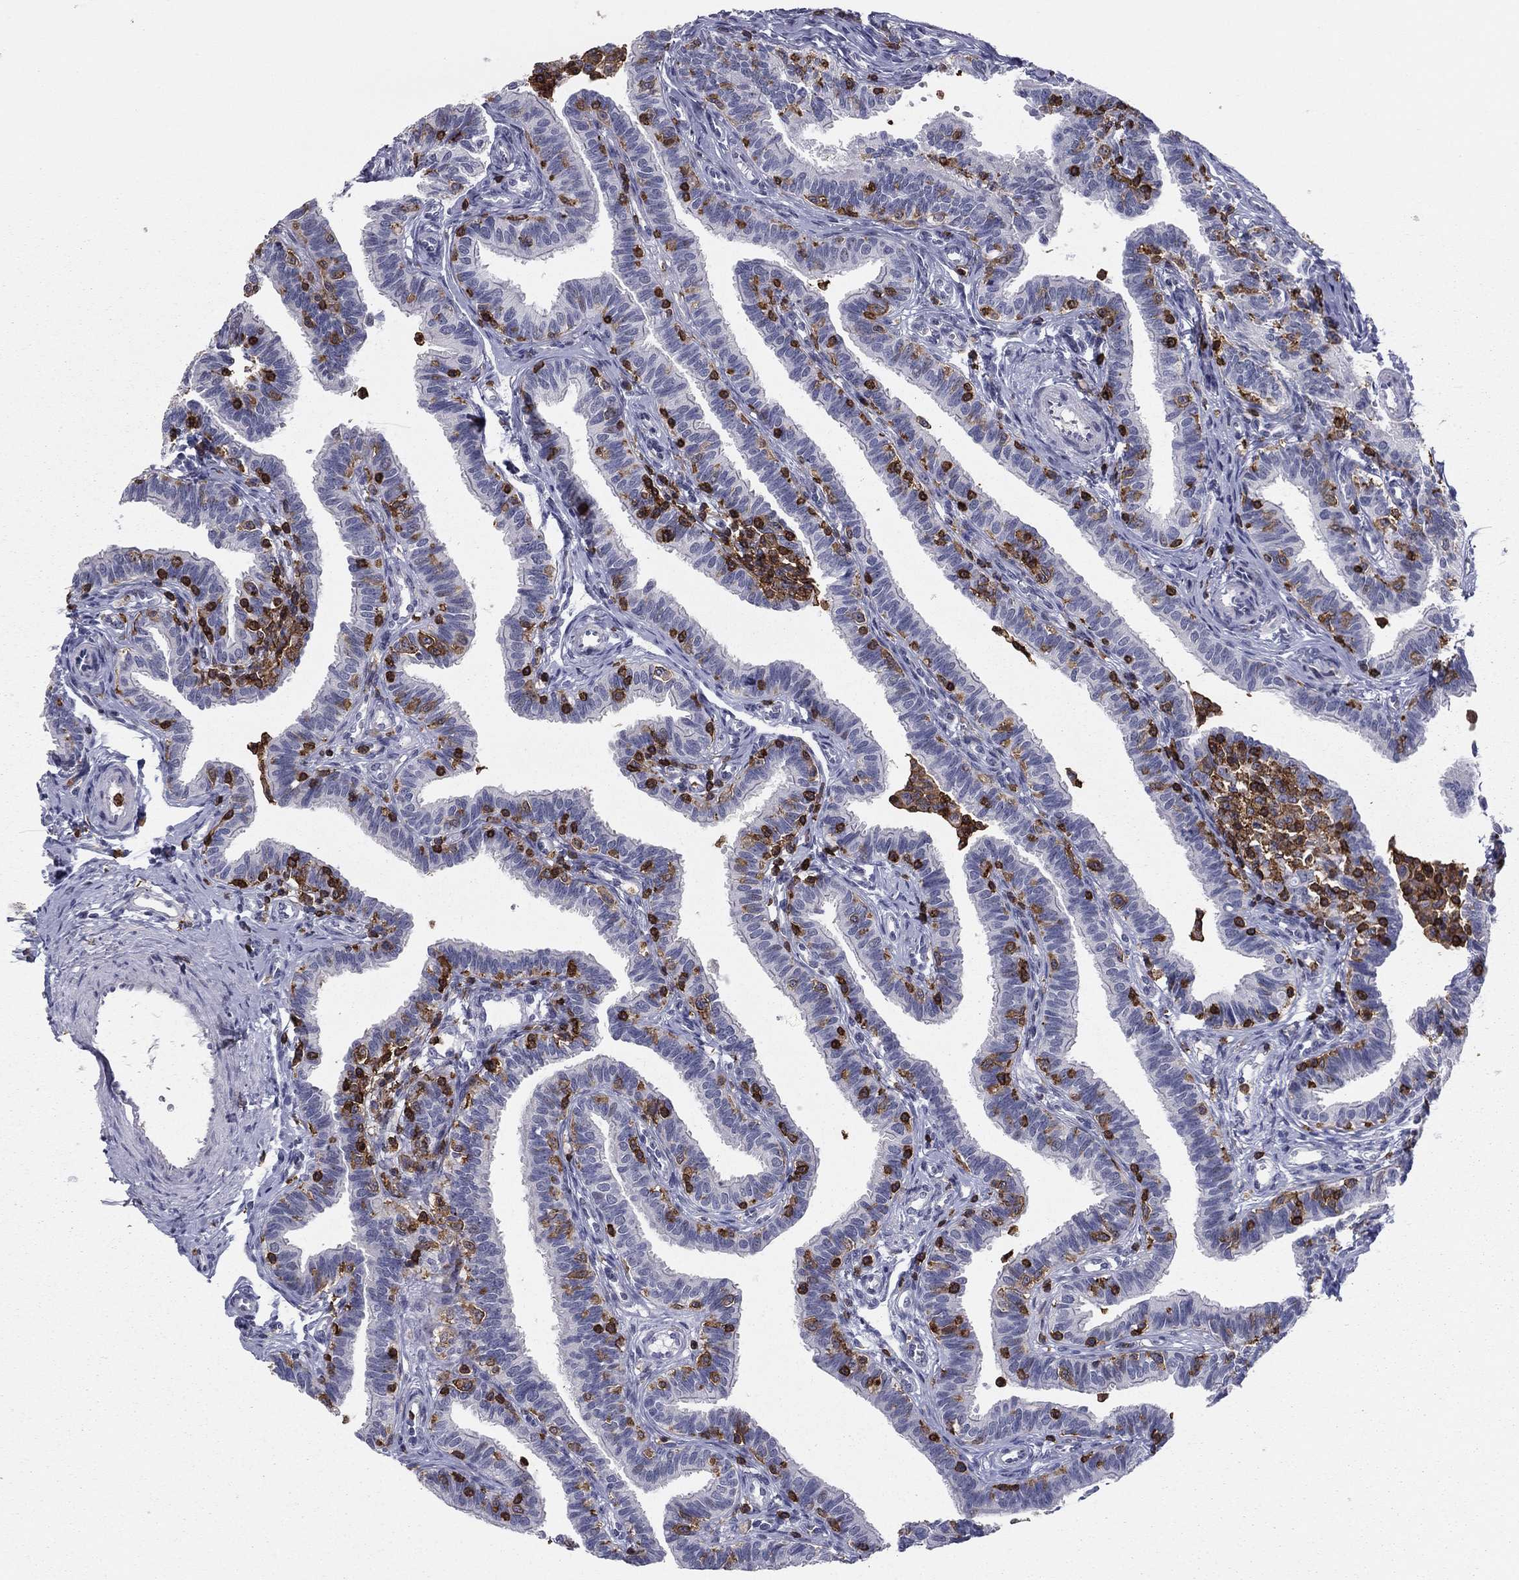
{"staining": {"intensity": "negative", "quantity": "none", "location": "none"}, "tissue": "fallopian tube", "cell_type": "Glandular cells", "image_type": "normal", "snomed": [{"axis": "morphology", "description": "Normal tissue, NOS"}, {"axis": "topography", "description": "Fallopian tube"}], "caption": "This photomicrograph is of normal fallopian tube stained with immunohistochemistry to label a protein in brown with the nuclei are counter-stained blue. There is no expression in glandular cells.", "gene": "ARHGAP27", "patient": {"sex": "female", "age": 36}}